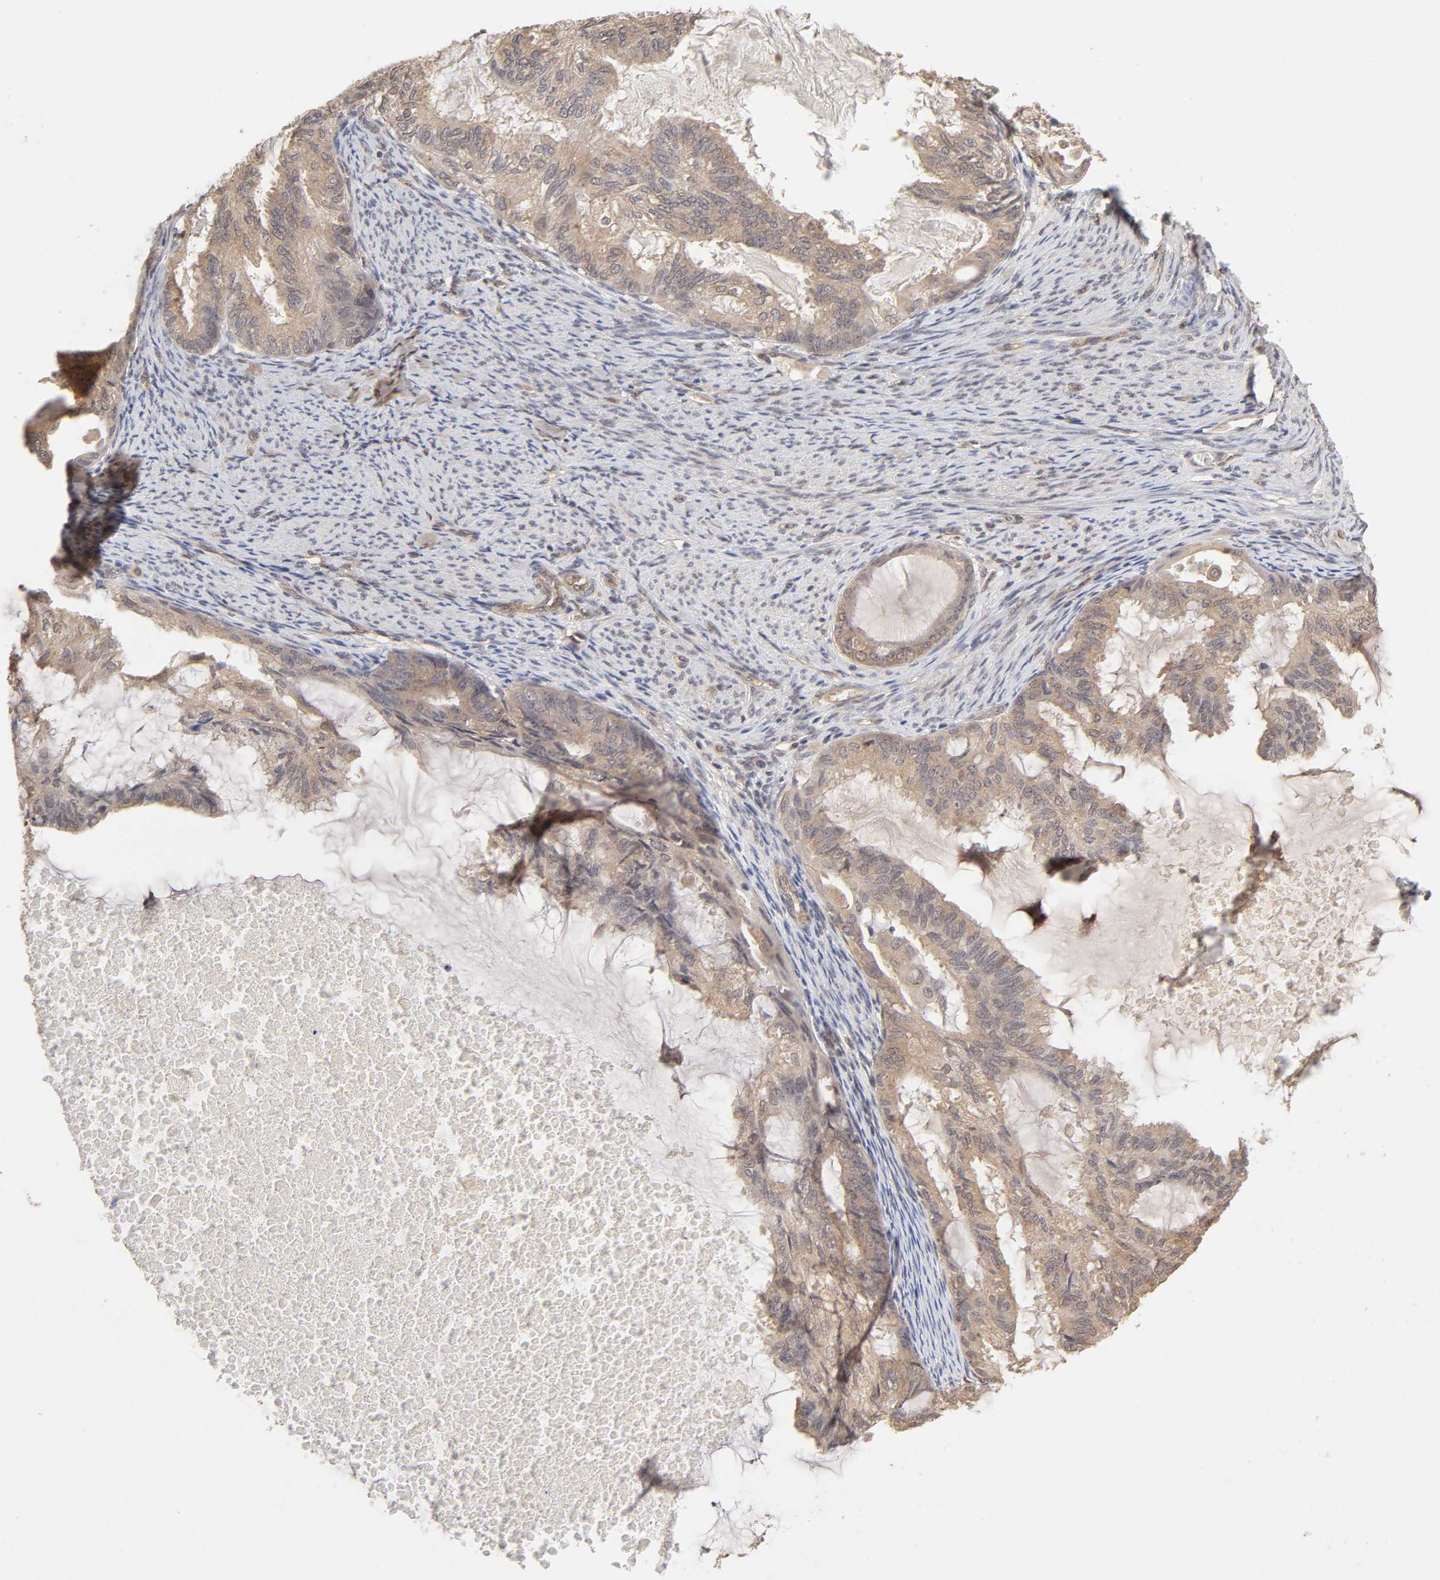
{"staining": {"intensity": "moderate", "quantity": ">75%", "location": "cytoplasmic/membranous"}, "tissue": "cervical cancer", "cell_type": "Tumor cells", "image_type": "cancer", "snomed": [{"axis": "morphology", "description": "Normal tissue, NOS"}, {"axis": "morphology", "description": "Adenocarcinoma, NOS"}, {"axis": "topography", "description": "Cervix"}, {"axis": "topography", "description": "Endometrium"}], "caption": "Moderate cytoplasmic/membranous staining for a protein is seen in about >75% of tumor cells of adenocarcinoma (cervical) using immunohistochemistry.", "gene": "MAPK1", "patient": {"sex": "female", "age": 86}}